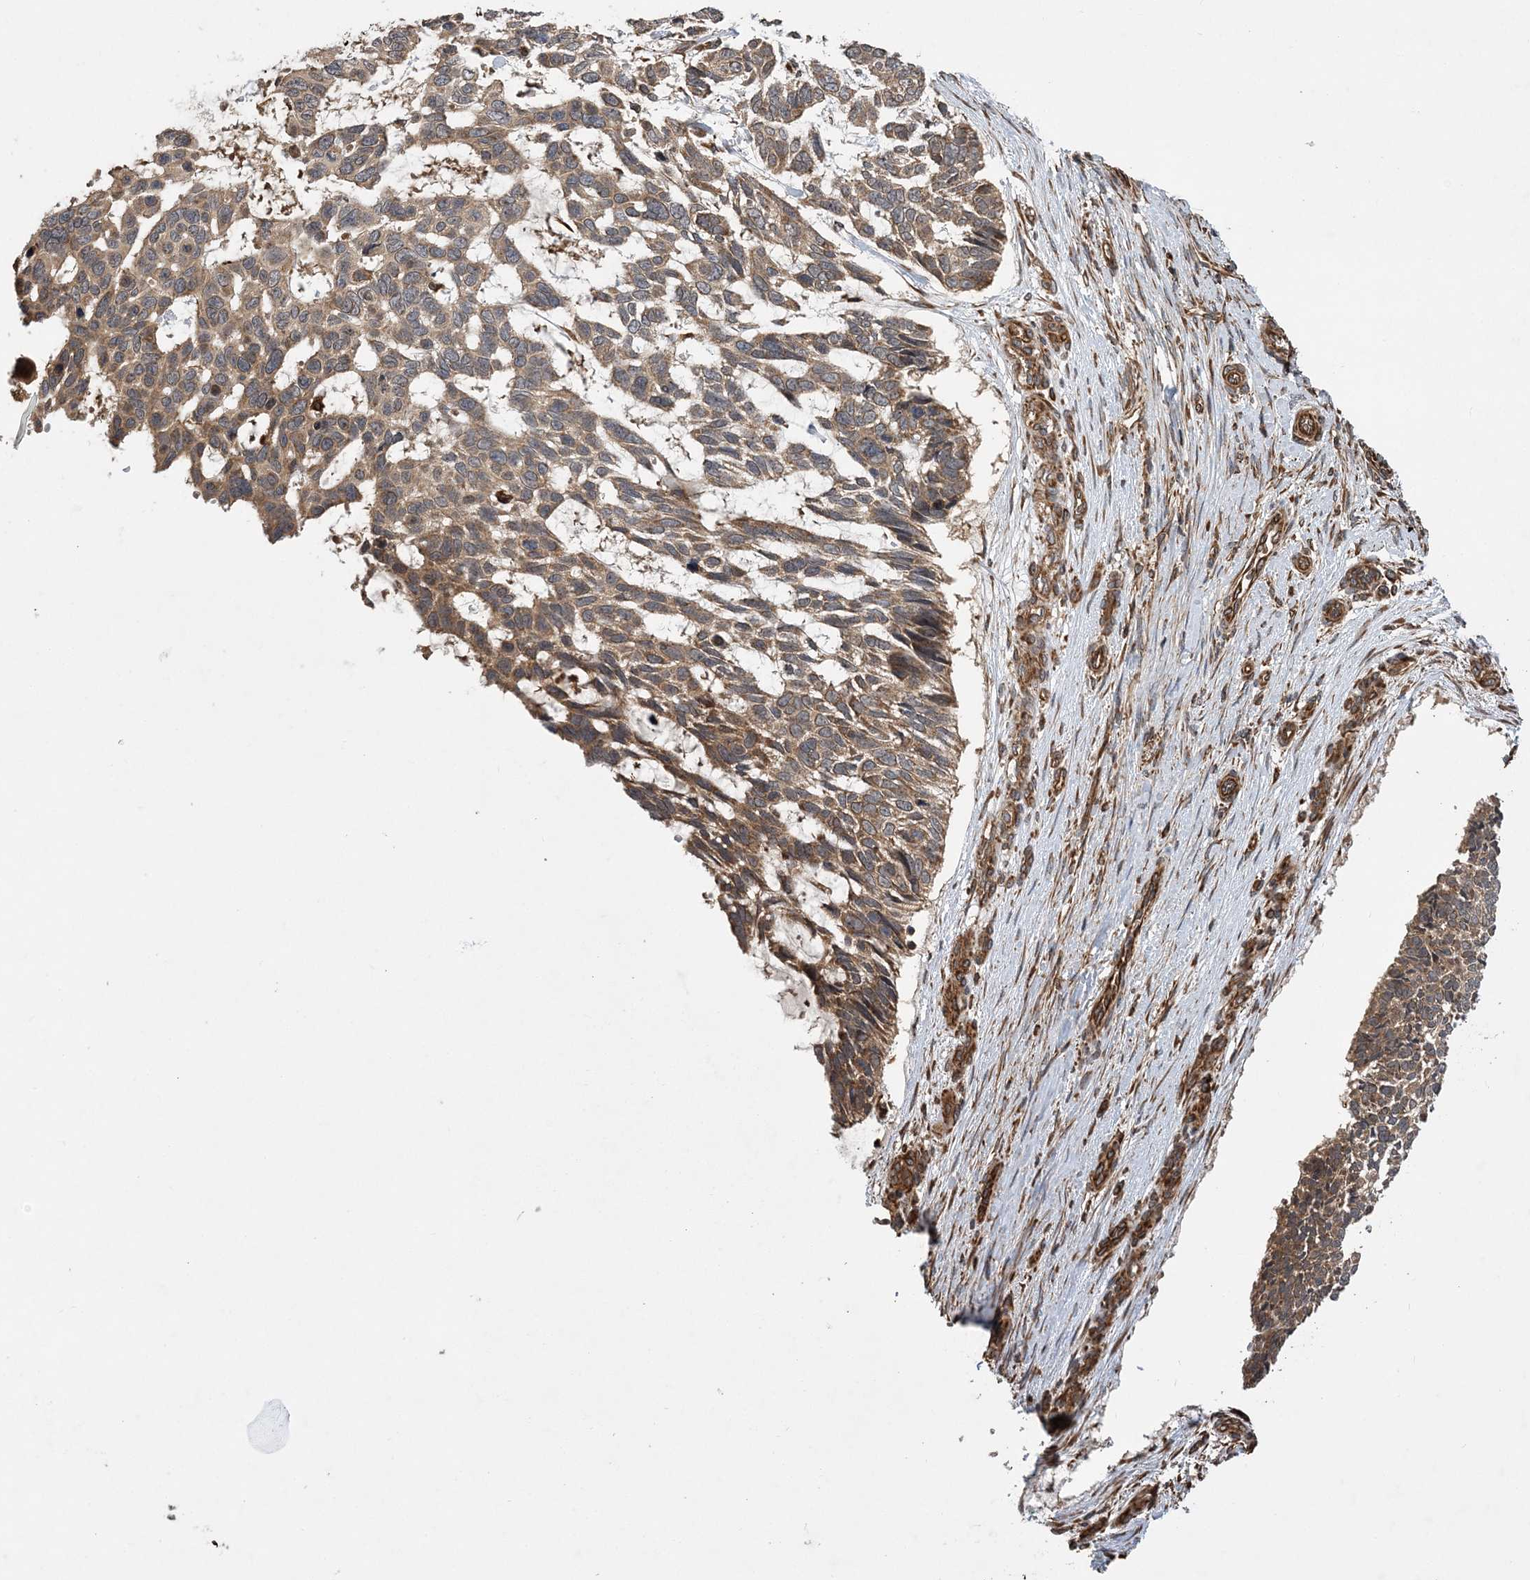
{"staining": {"intensity": "moderate", "quantity": ">75%", "location": "cytoplasmic/membranous"}, "tissue": "skin cancer", "cell_type": "Tumor cells", "image_type": "cancer", "snomed": [{"axis": "morphology", "description": "Basal cell carcinoma"}, {"axis": "topography", "description": "Skin"}], "caption": "Tumor cells reveal medium levels of moderate cytoplasmic/membranous staining in about >75% of cells in human skin cancer (basal cell carcinoma).", "gene": "ATG3", "patient": {"sex": "male", "age": 88}}